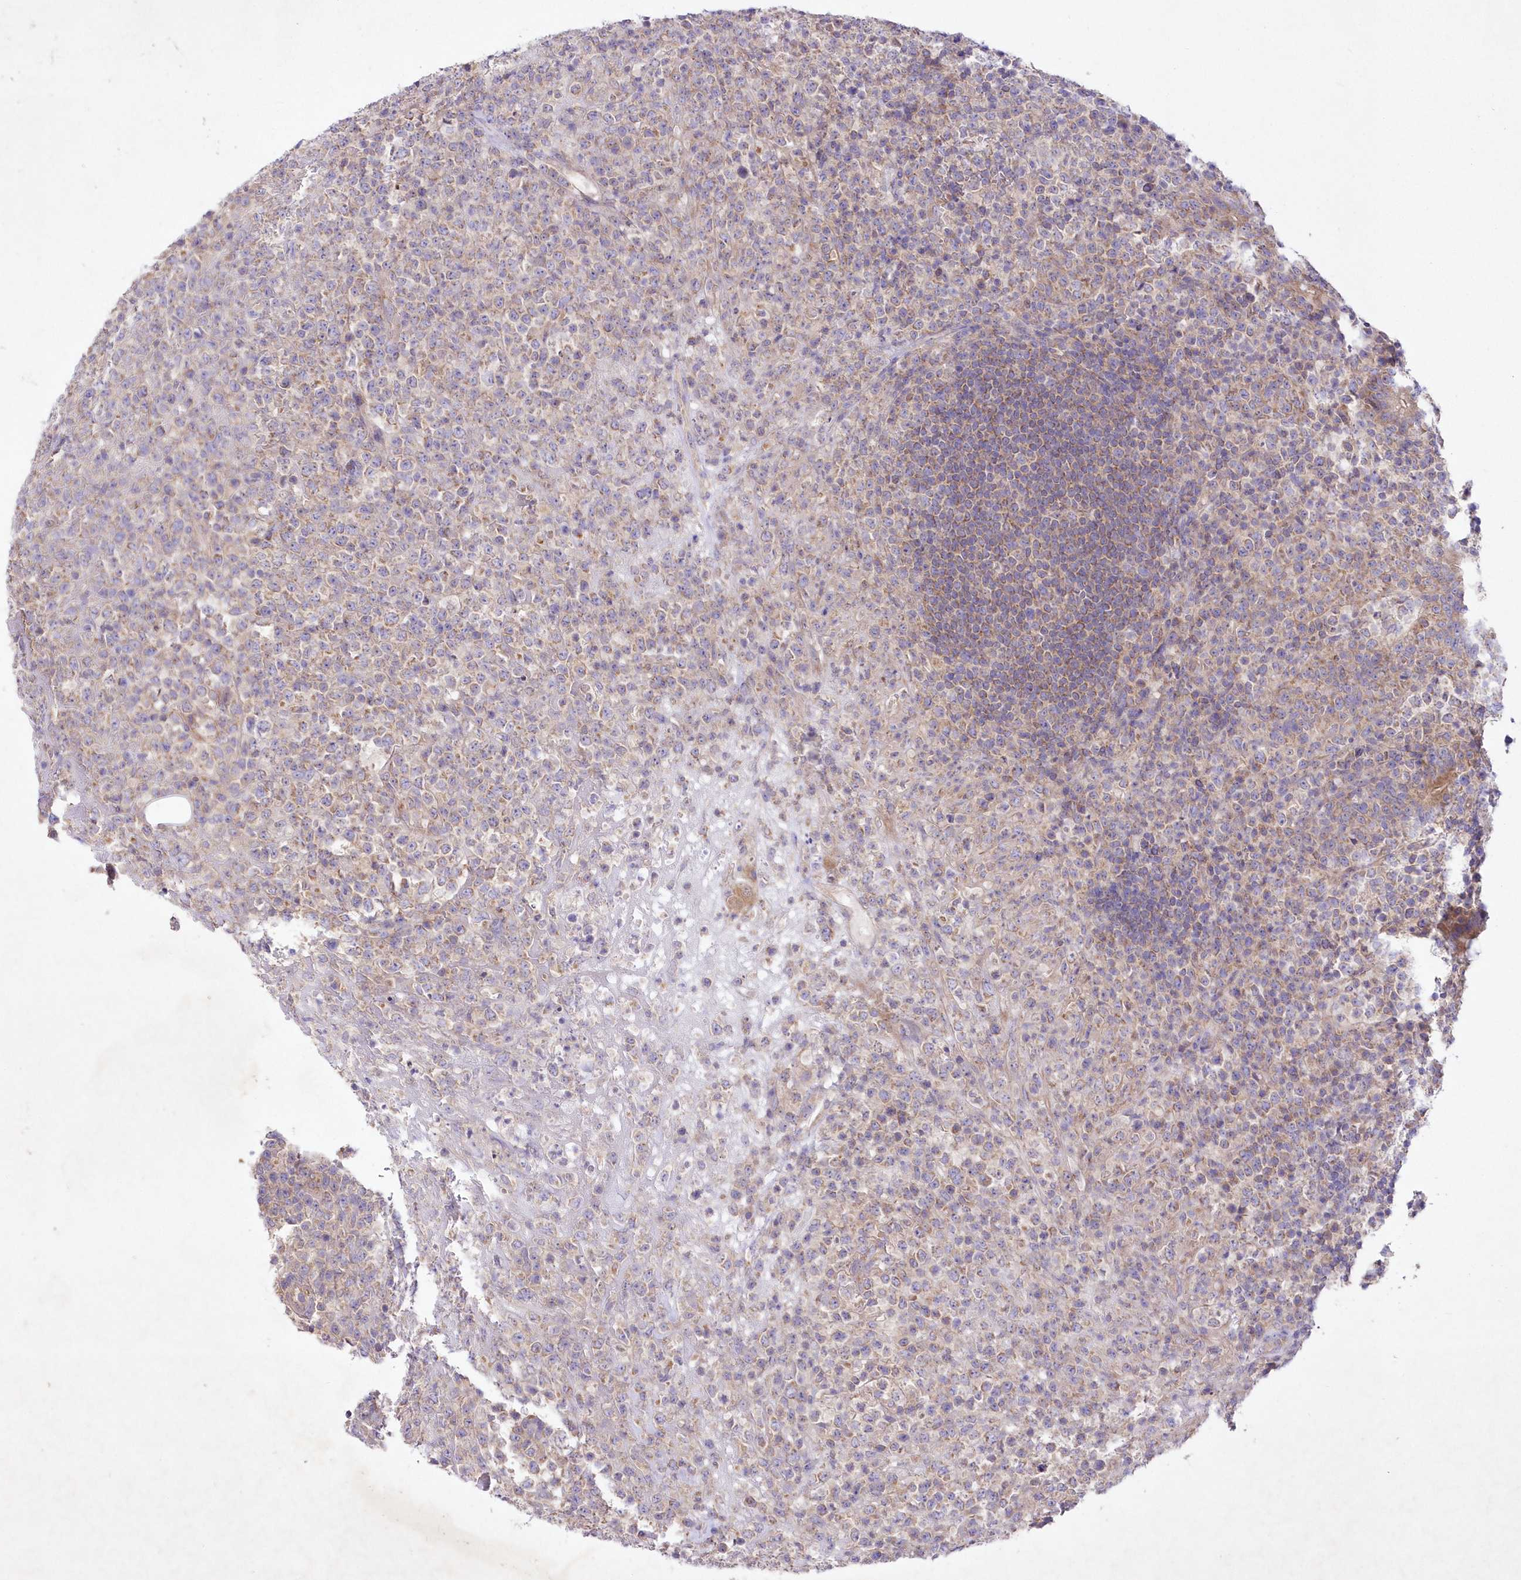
{"staining": {"intensity": "weak", "quantity": "25%-75%", "location": "cytoplasmic/membranous"}, "tissue": "lymphoma", "cell_type": "Tumor cells", "image_type": "cancer", "snomed": [{"axis": "morphology", "description": "Malignant lymphoma, non-Hodgkin's type, High grade"}, {"axis": "topography", "description": "Colon"}], "caption": "Brown immunohistochemical staining in human lymphoma reveals weak cytoplasmic/membranous staining in approximately 25%-75% of tumor cells. (DAB IHC with brightfield microscopy, high magnification).", "gene": "ITSN2", "patient": {"sex": "female", "age": 53}}